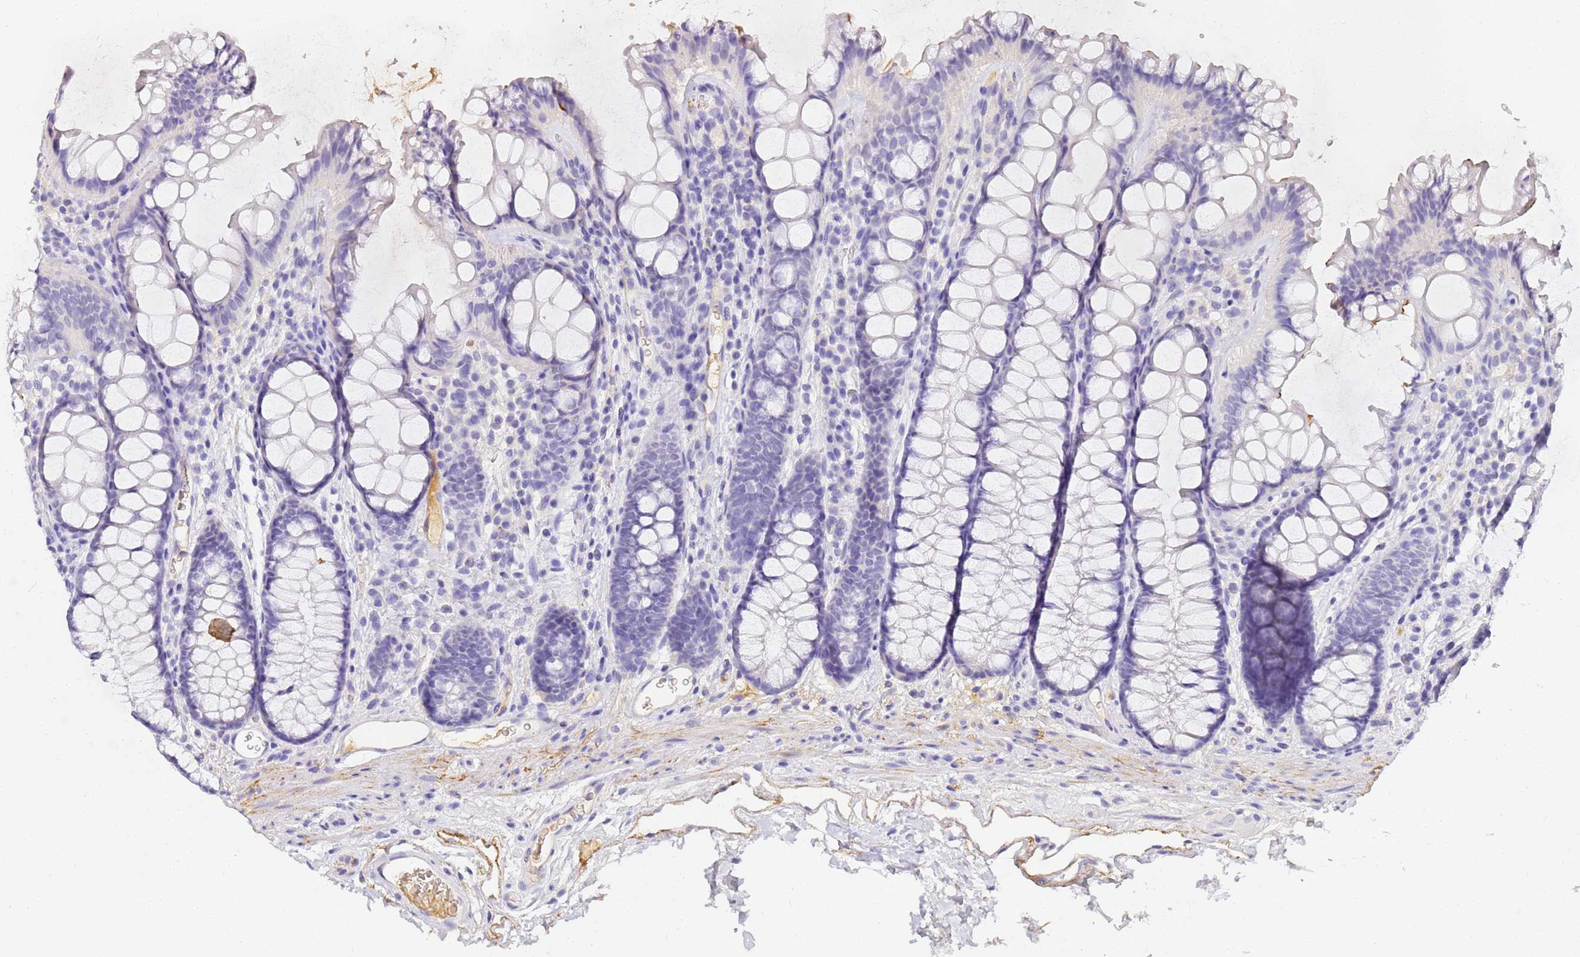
{"staining": {"intensity": "moderate", "quantity": "<25%", "location": "cytoplasmic/membranous"}, "tissue": "colon", "cell_type": "Endothelial cells", "image_type": "normal", "snomed": [{"axis": "morphology", "description": "Normal tissue, NOS"}, {"axis": "topography", "description": "Colon"}], "caption": "Colon stained with a protein marker displays moderate staining in endothelial cells.", "gene": "CFHR1", "patient": {"sex": "female", "age": 82}}